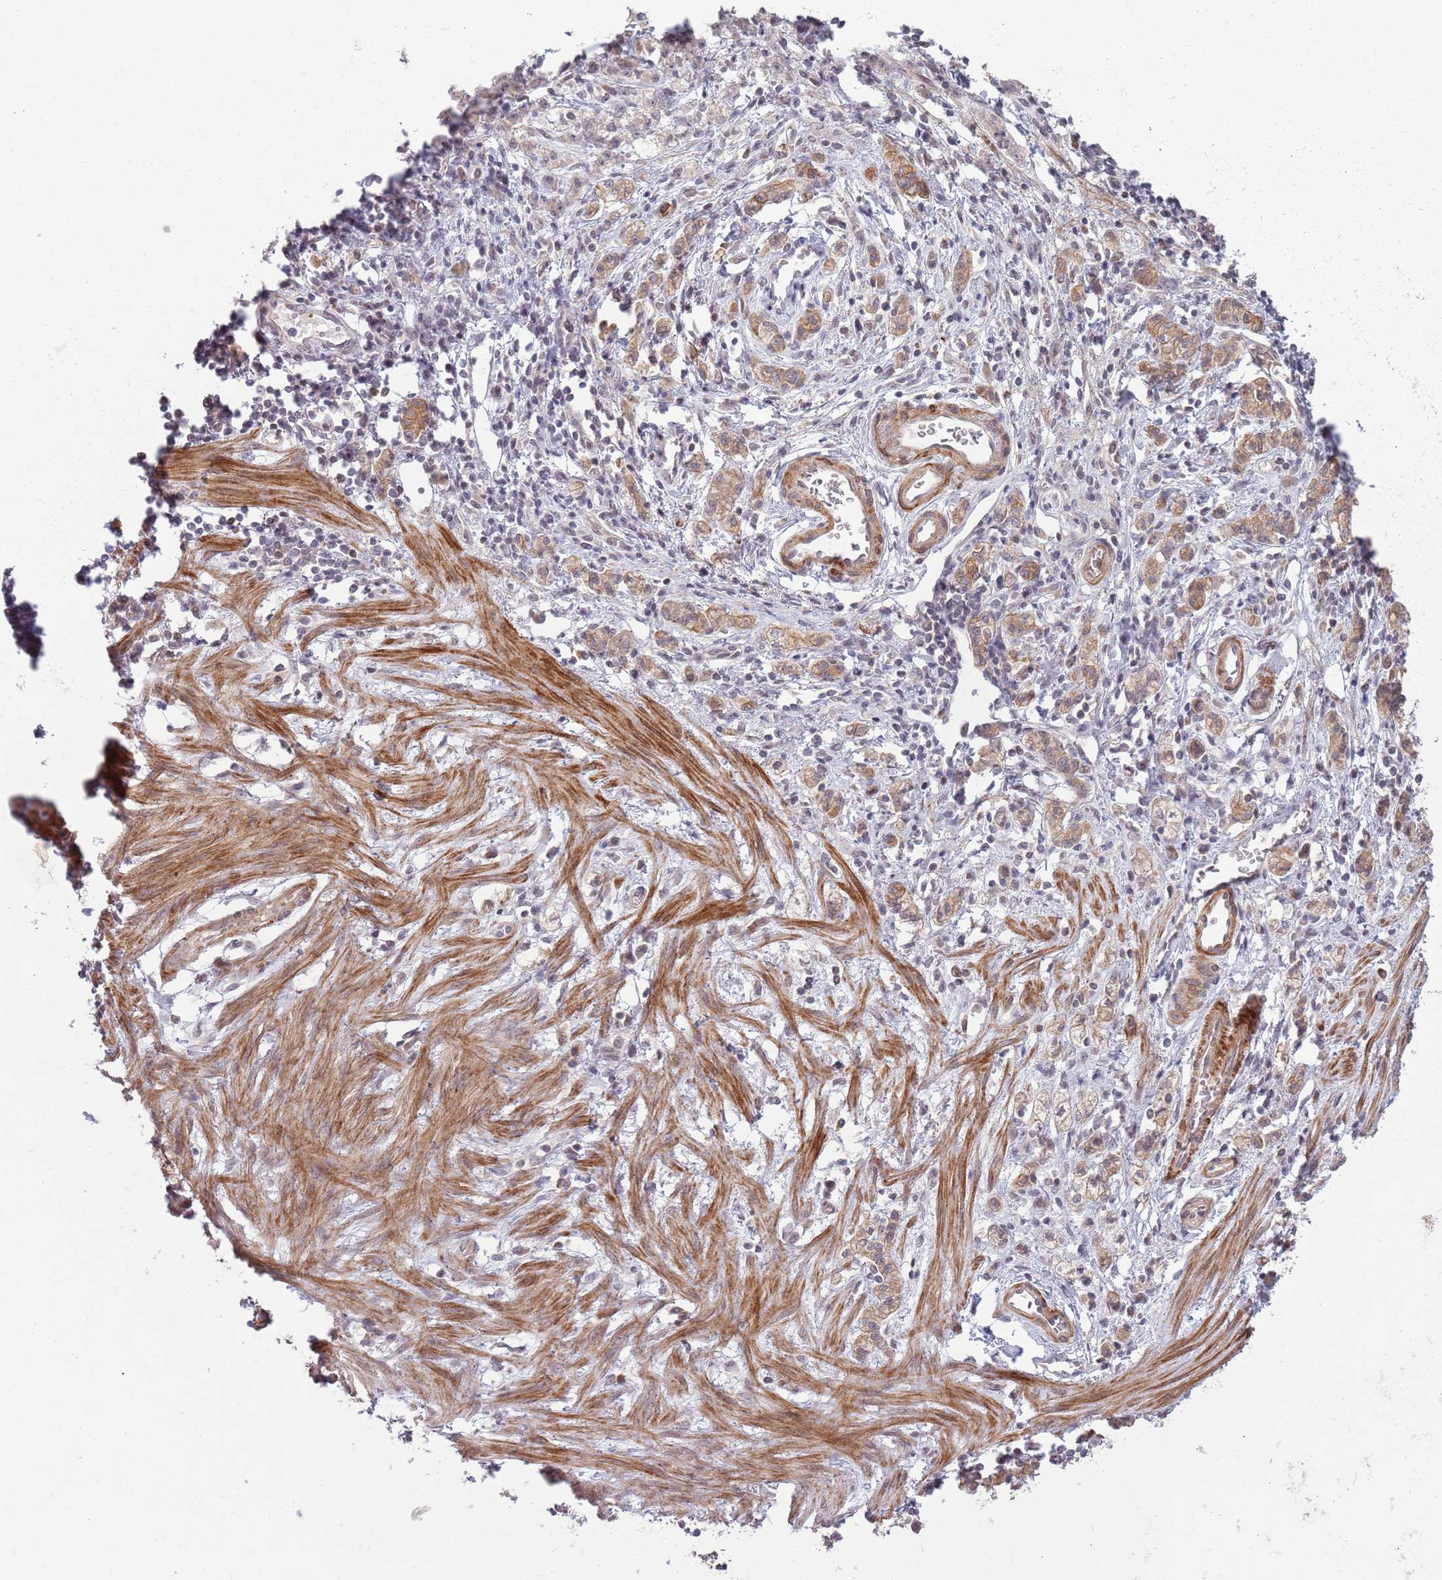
{"staining": {"intensity": "moderate", "quantity": ">75%", "location": "cytoplasmic/membranous"}, "tissue": "stomach cancer", "cell_type": "Tumor cells", "image_type": "cancer", "snomed": [{"axis": "morphology", "description": "Adenocarcinoma, NOS"}, {"axis": "topography", "description": "Stomach"}], "caption": "Adenocarcinoma (stomach) was stained to show a protein in brown. There is medium levels of moderate cytoplasmic/membranous positivity in about >75% of tumor cells.", "gene": "CCDC154", "patient": {"sex": "male", "age": 77}}